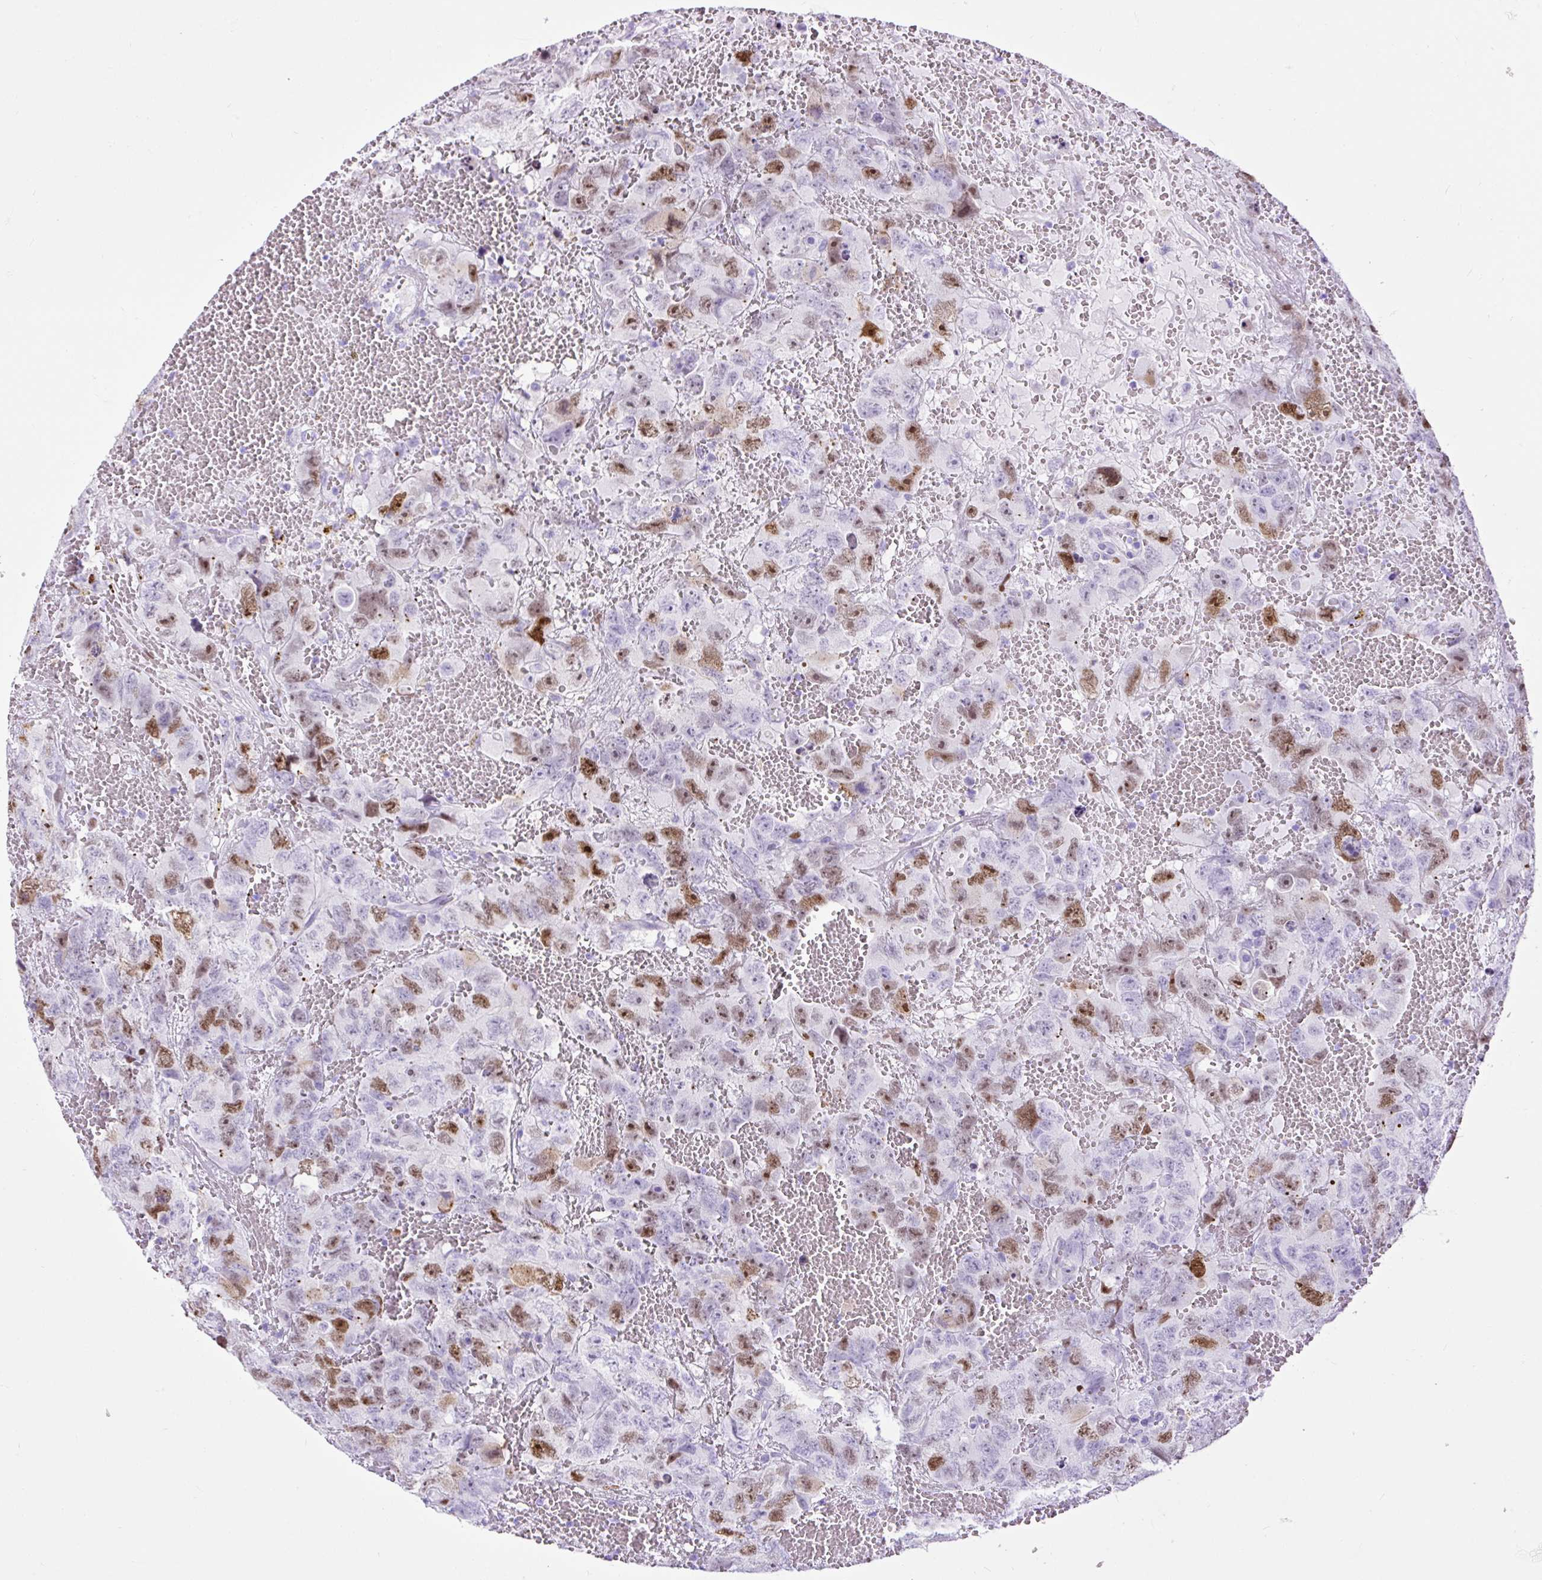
{"staining": {"intensity": "moderate", "quantity": "<25%", "location": "nuclear"}, "tissue": "testis cancer", "cell_type": "Tumor cells", "image_type": "cancer", "snomed": [{"axis": "morphology", "description": "Carcinoma, Embryonal, NOS"}, {"axis": "topography", "description": "Testis"}], "caption": "A low amount of moderate nuclear staining is present in approximately <25% of tumor cells in testis embryonal carcinoma tissue.", "gene": "RACGAP1", "patient": {"sex": "male", "age": 45}}